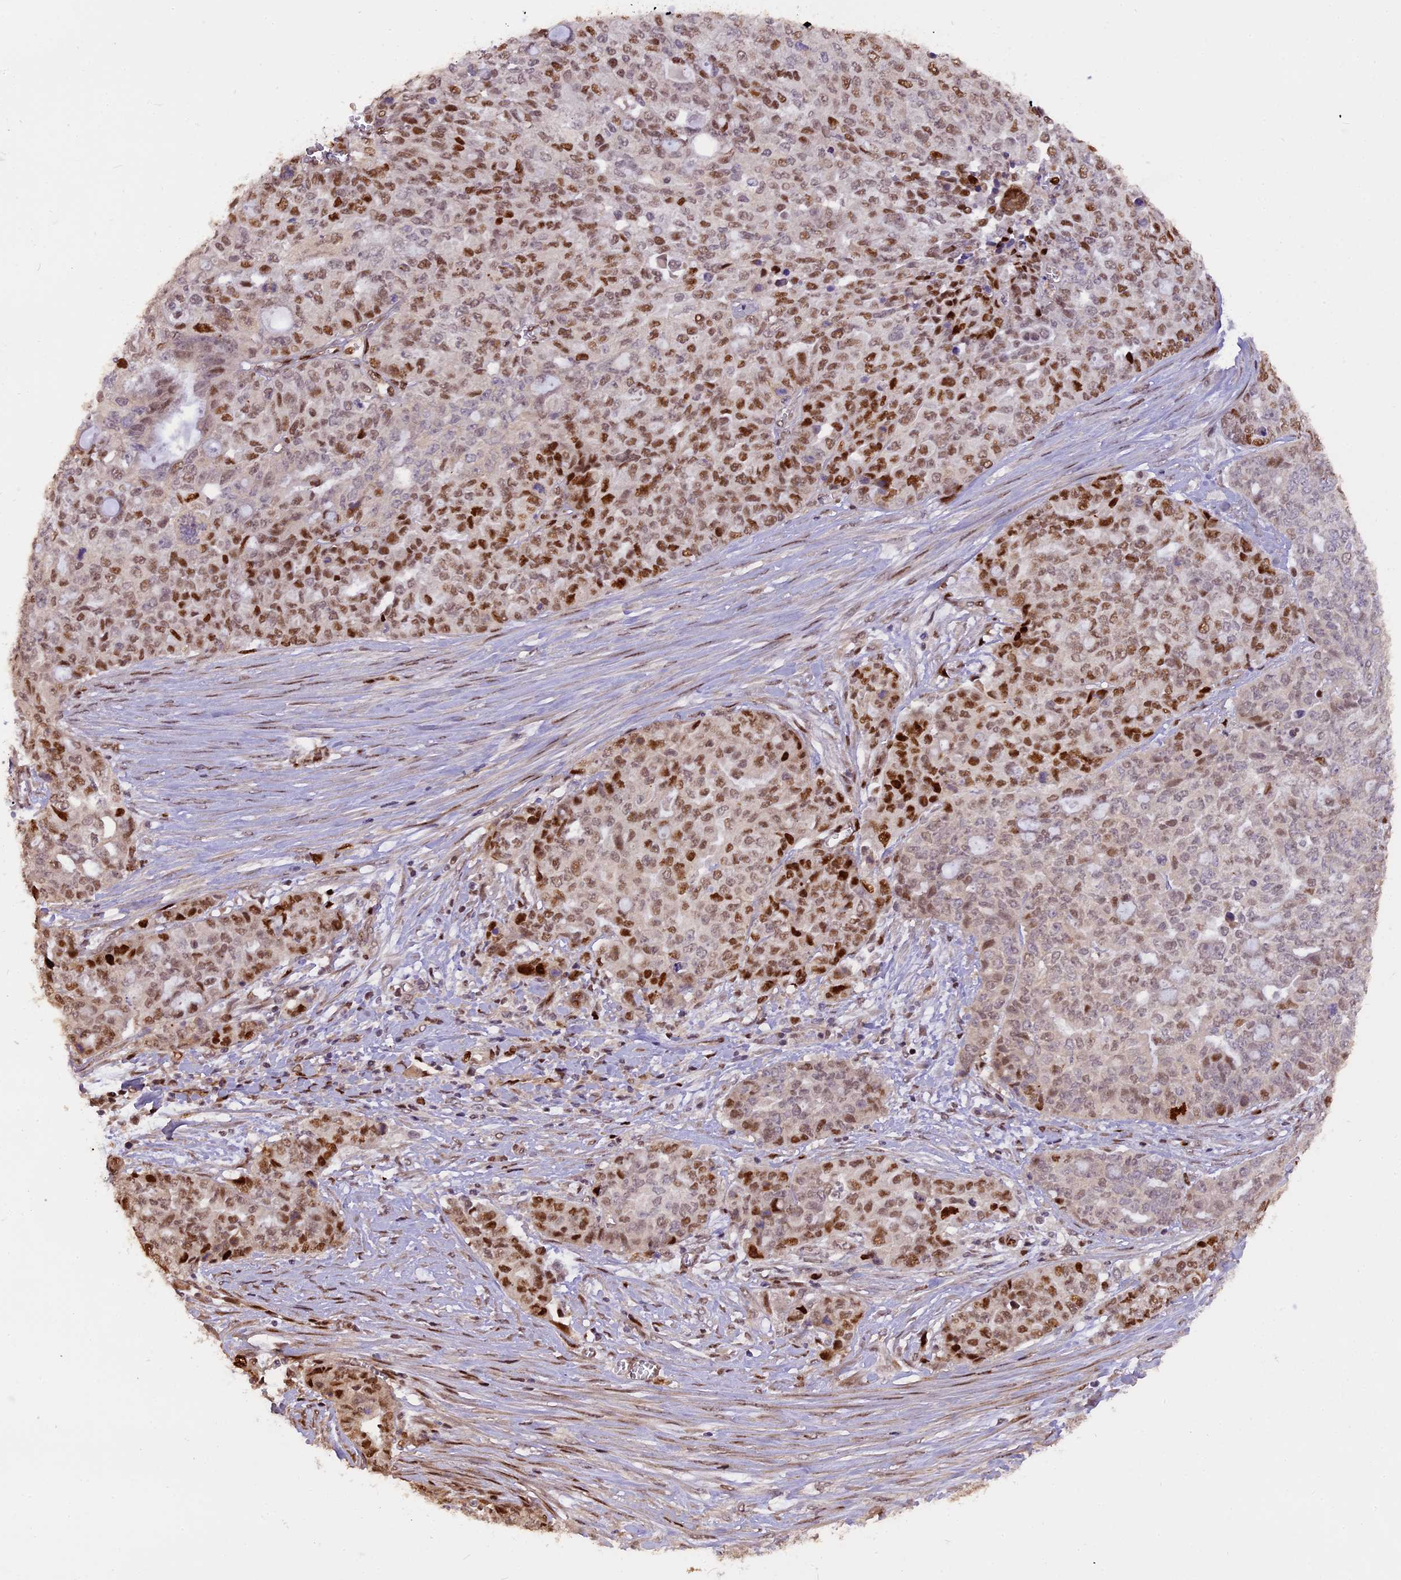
{"staining": {"intensity": "strong", "quantity": "25%-75%", "location": "nuclear"}, "tissue": "ovarian cancer", "cell_type": "Tumor cells", "image_type": "cancer", "snomed": [{"axis": "morphology", "description": "Cystadenocarcinoma, serous, NOS"}, {"axis": "topography", "description": "Soft tissue"}, {"axis": "topography", "description": "Ovary"}], "caption": "There is high levels of strong nuclear staining in tumor cells of ovarian serous cystadenocarcinoma, as demonstrated by immunohistochemical staining (brown color).", "gene": "MICALL1", "patient": {"sex": "female", "age": 57}}